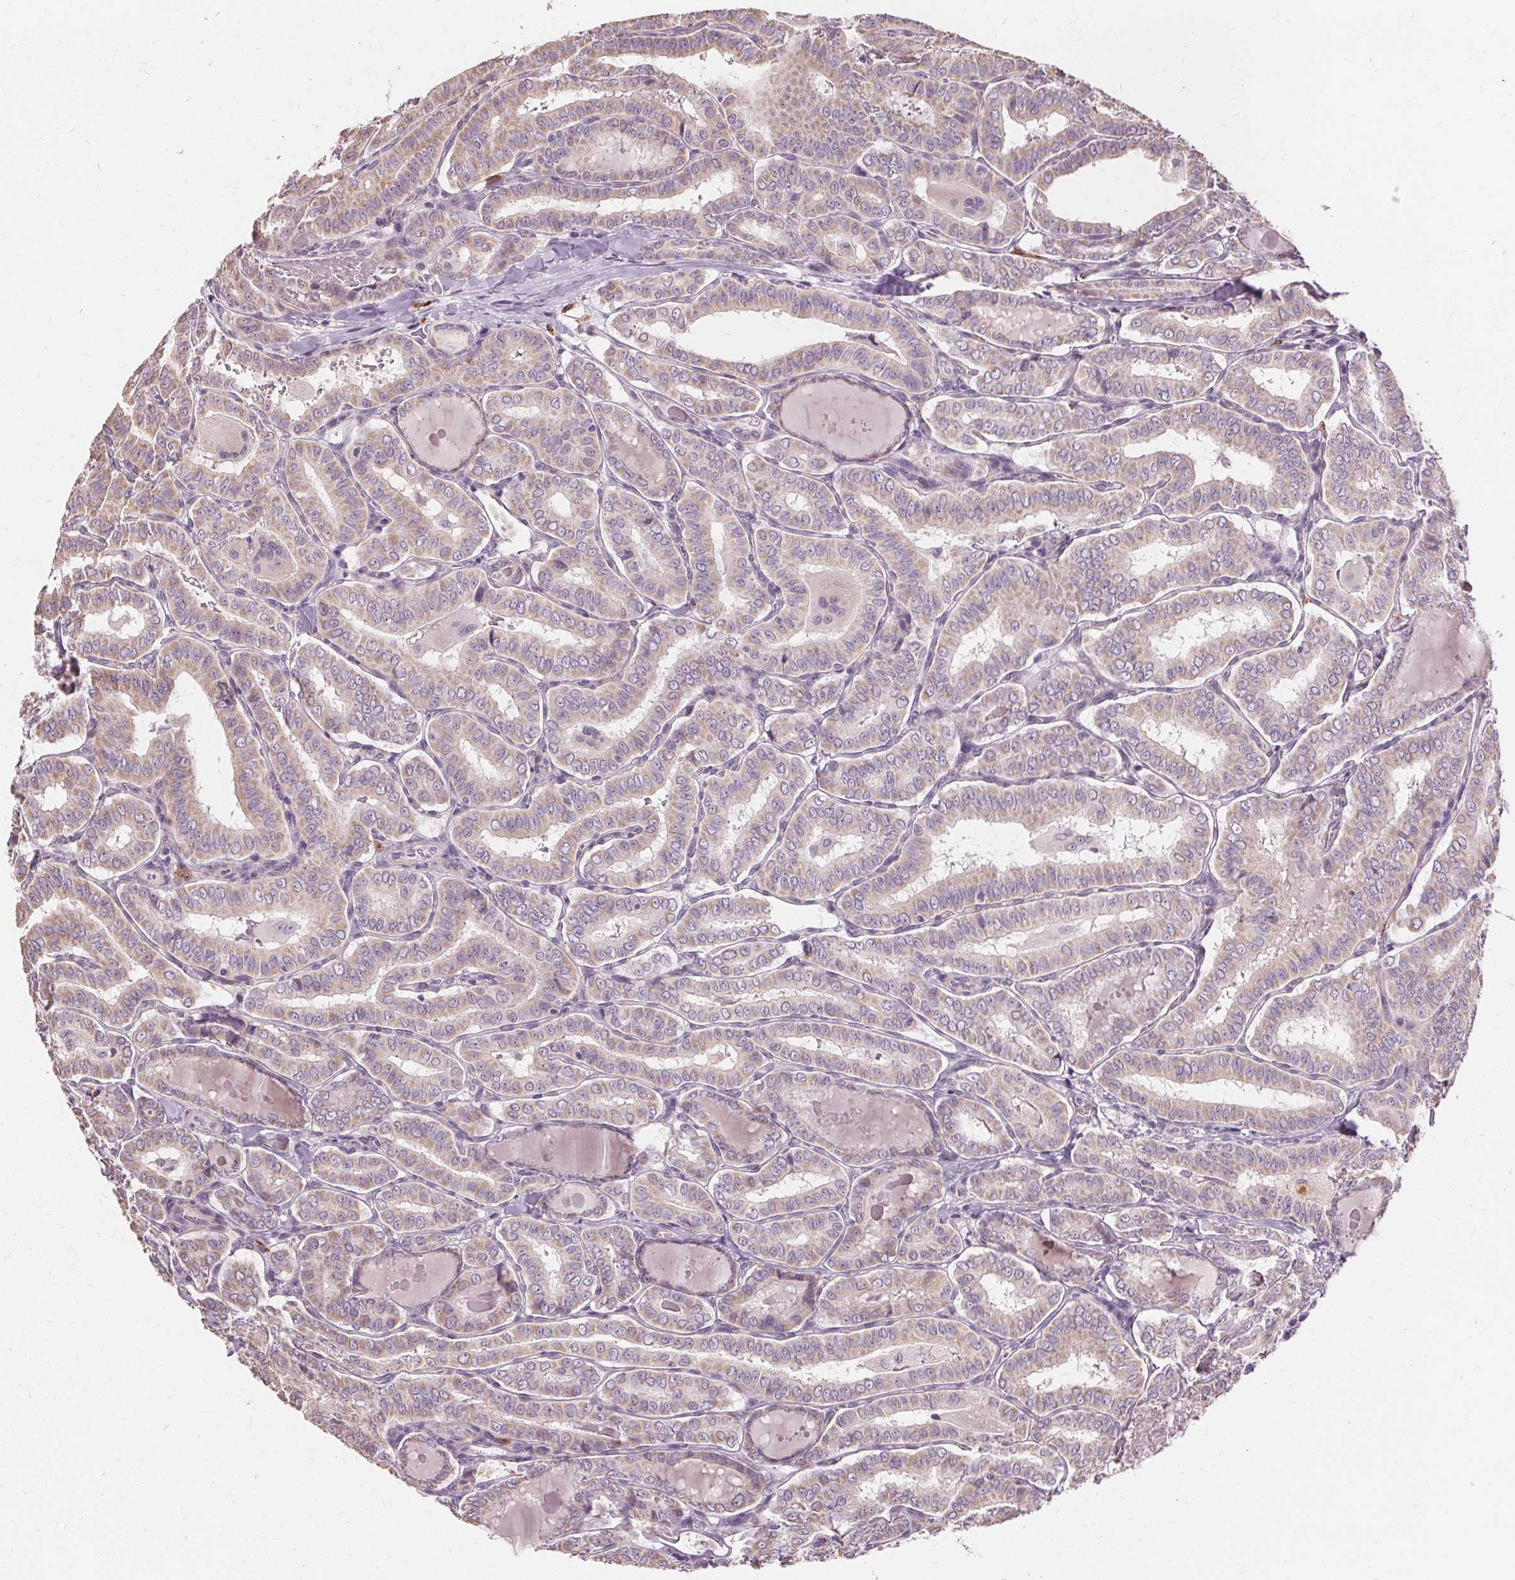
{"staining": {"intensity": "weak", "quantity": "25%-75%", "location": "cytoplasmic/membranous"}, "tissue": "thyroid cancer", "cell_type": "Tumor cells", "image_type": "cancer", "snomed": [{"axis": "morphology", "description": "Papillary adenocarcinoma, NOS"}, {"axis": "morphology", "description": "Papillary adenoma metastatic"}, {"axis": "topography", "description": "Thyroid gland"}], "caption": "IHC (DAB (3,3'-diaminobenzidine)) staining of human thyroid cancer reveals weak cytoplasmic/membranous protein expression in approximately 25%-75% of tumor cells.", "gene": "SIGLEC6", "patient": {"sex": "female", "age": 50}}